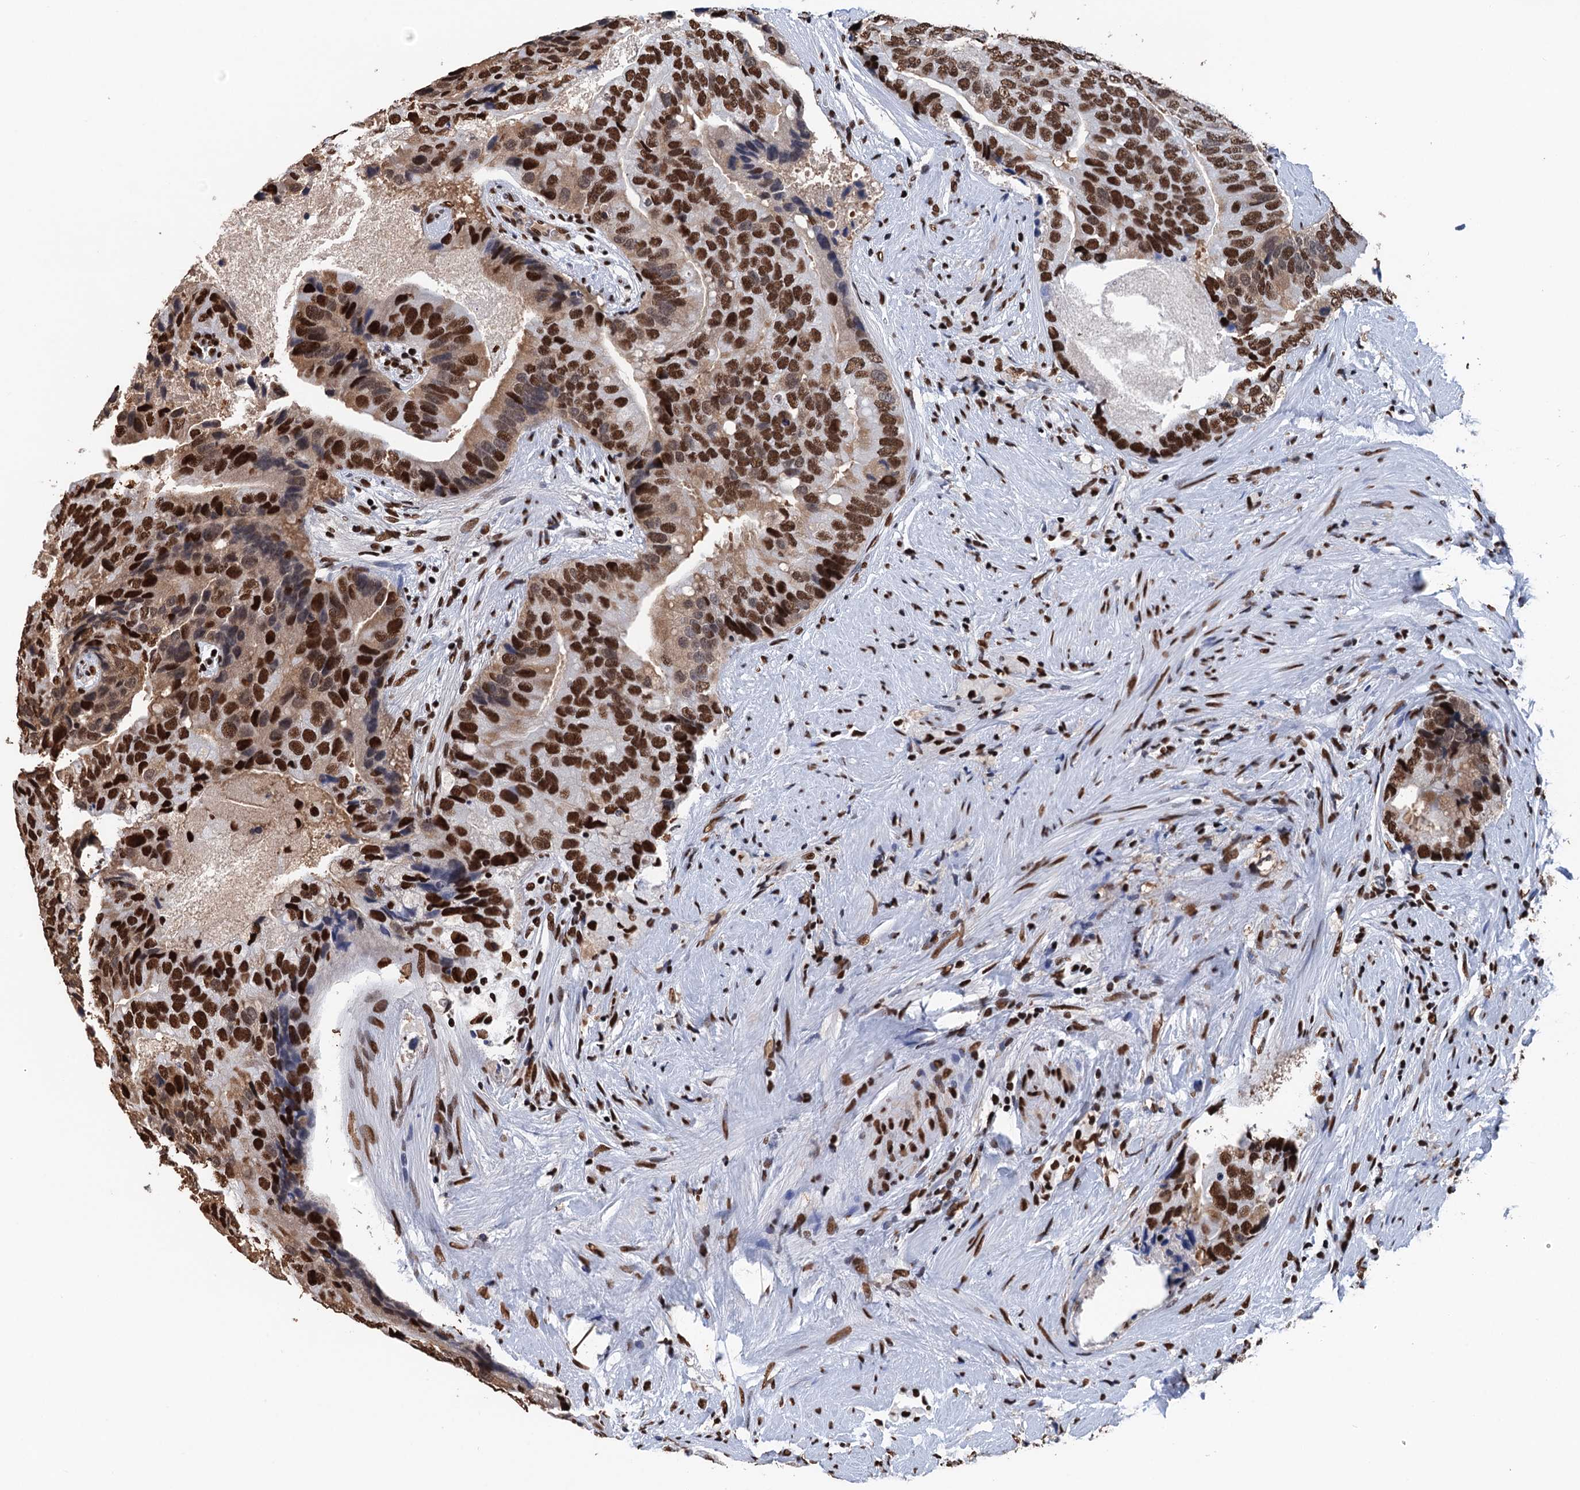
{"staining": {"intensity": "strong", "quantity": ">75%", "location": "nuclear"}, "tissue": "prostate cancer", "cell_type": "Tumor cells", "image_type": "cancer", "snomed": [{"axis": "morphology", "description": "Adenocarcinoma, High grade"}, {"axis": "topography", "description": "Prostate"}], "caption": "Brown immunohistochemical staining in prostate cancer displays strong nuclear positivity in about >75% of tumor cells.", "gene": "UBA2", "patient": {"sex": "male", "age": 70}}